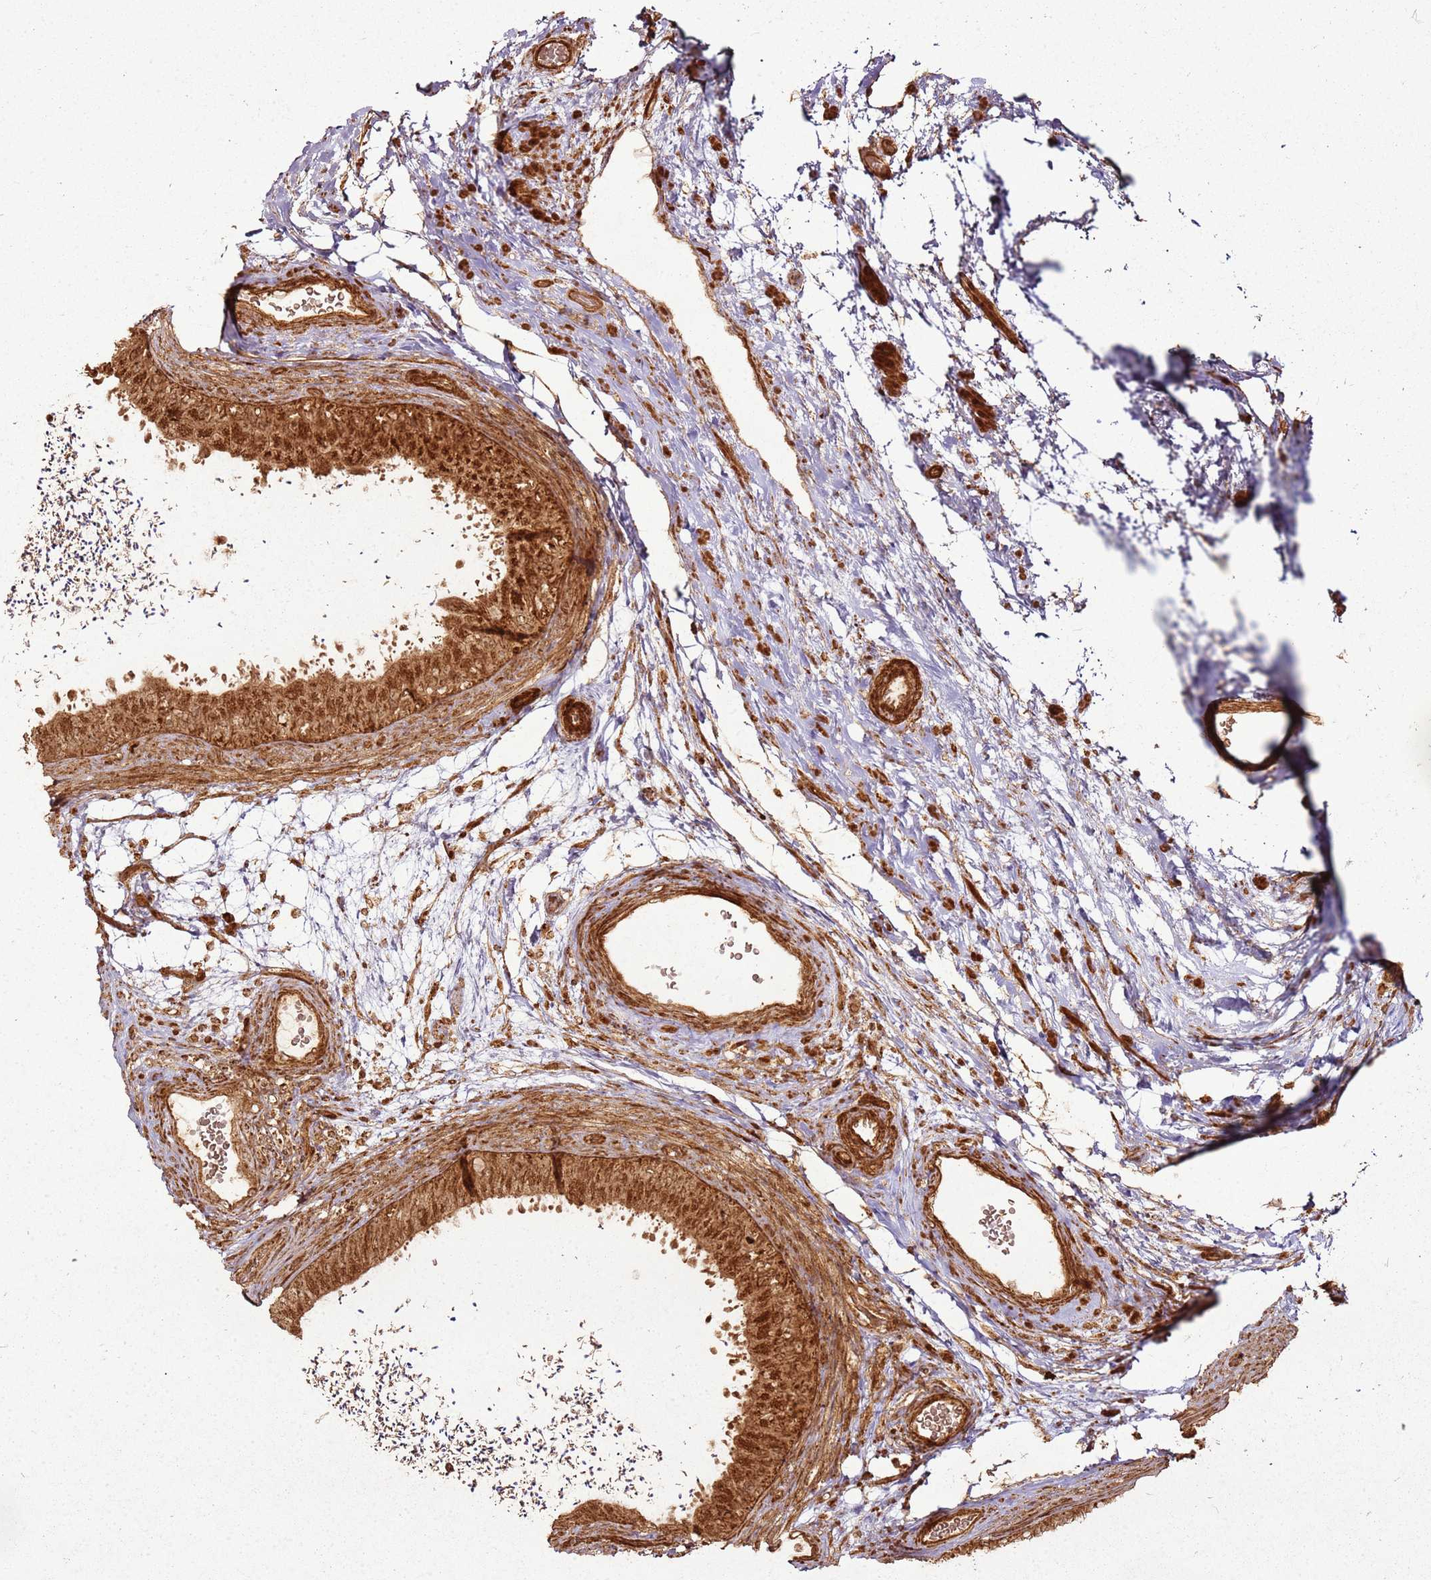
{"staining": {"intensity": "moderate", "quantity": ">75%", "location": "cytoplasmic/membranous"}, "tissue": "epididymis", "cell_type": "Glandular cells", "image_type": "normal", "snomed": [{"axis": "morphology", "description": "Normal tissue, NOS"}, {"axis": "topography", "description": "Epididymis, spermatic cord, NOS"}], "caption": "A brown stain highlights moderate cytoplasmic/membranous staining of a protein in glandular cells of benign epididymis. Using DAB (3,3'-diaminobenzidine) (brown) and hematoxylin (blue) stains, captured at high magnification using brightfield microscopy.", "gene": "MRPS6", "patient": {"sex": "male", "age": 50}}